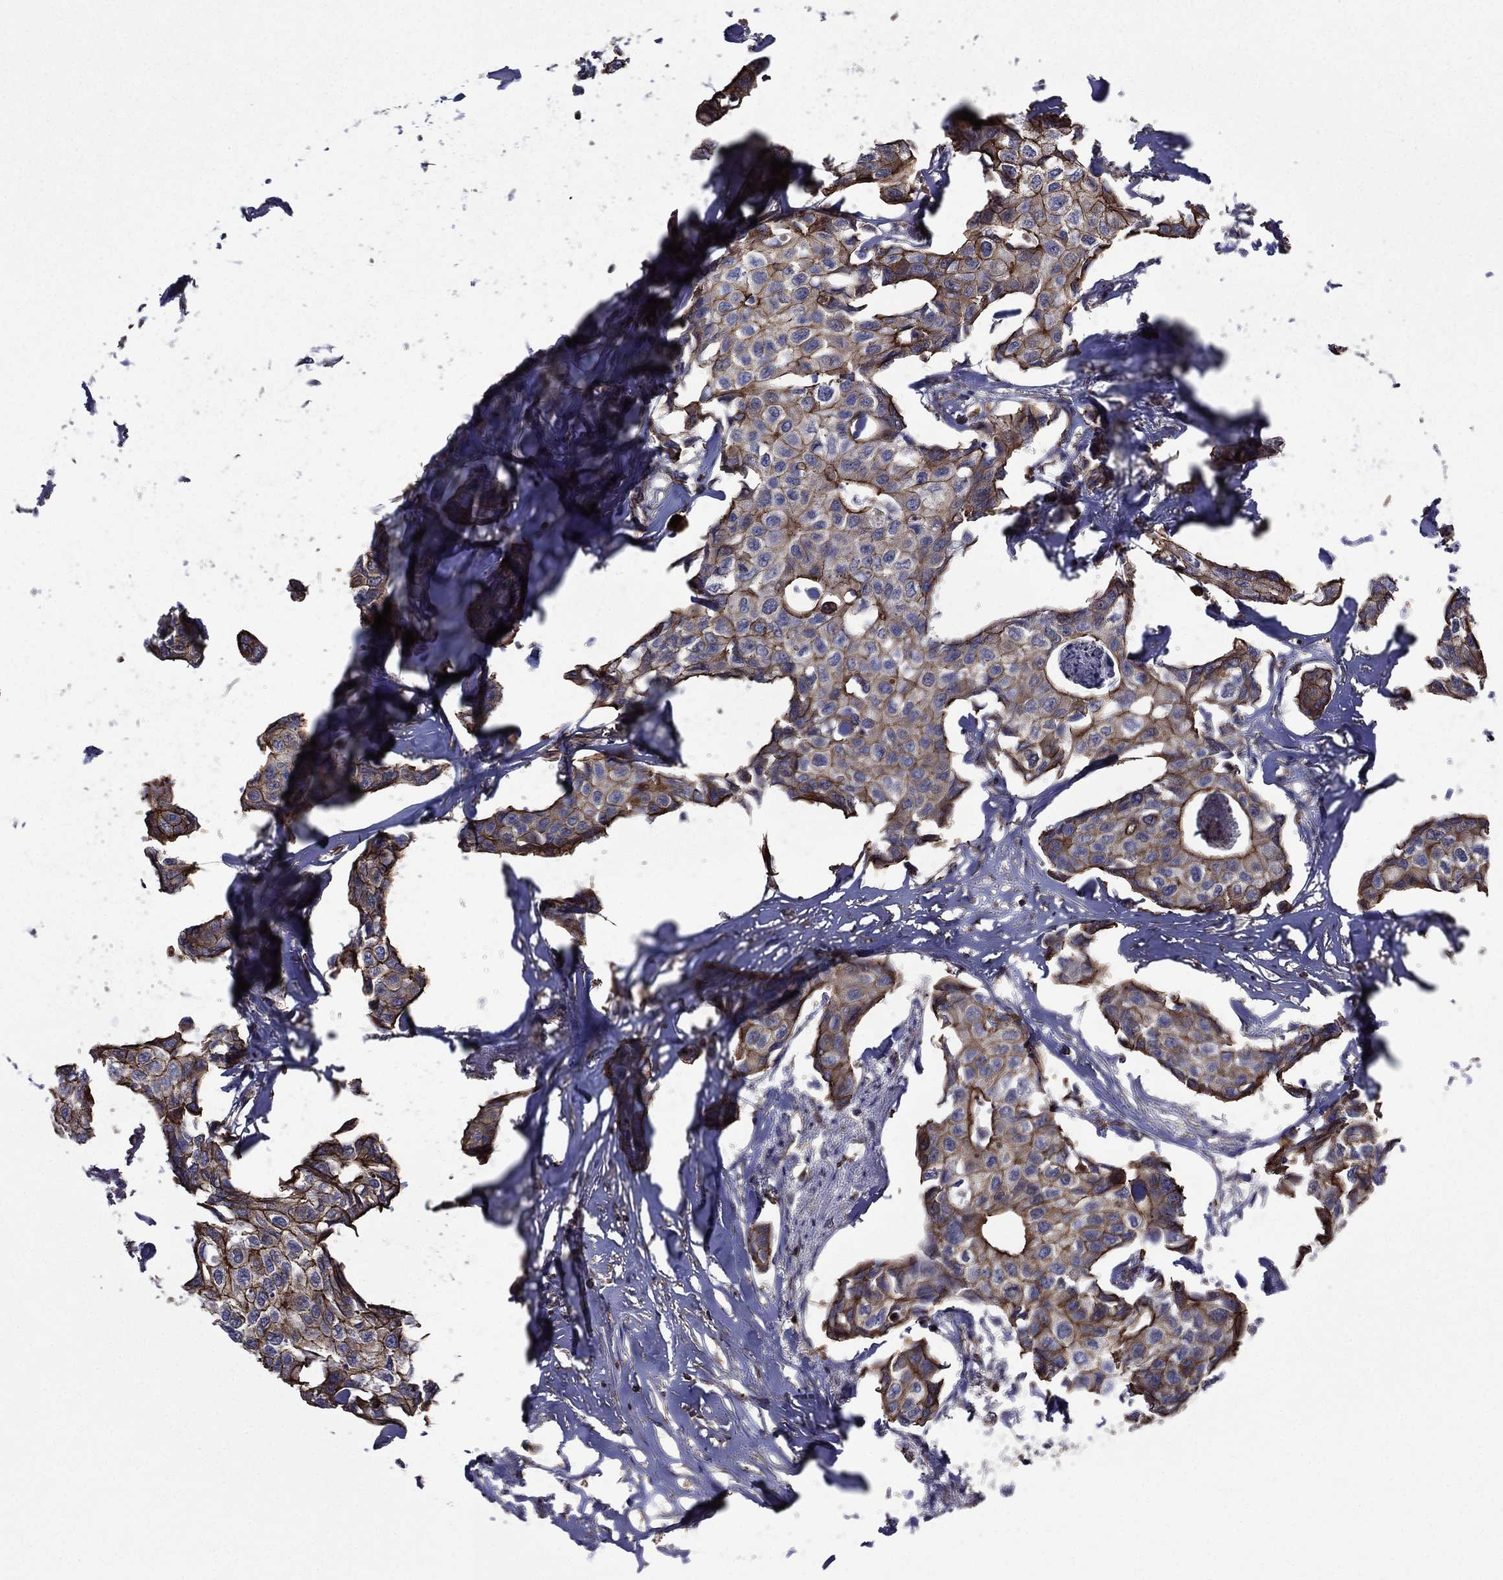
{"staining": {"intensity": "strong", "quantity": "25%-75%", "location": "cytoplasmic/membranous"}, "tissue": "breast cancer", "cell_type": "Tumor cells", "image_type": "cancer", "snomed": [{"axis": "morphology", "description": "Duct carcinoma"}, {"axis": "topography", "description": "Breast"}], "caption": "Immunohistochemistry image of breast intraductal carcinoma stained for a protein (brown), which shows high levels of strong cytoplasmic/membranous staining in about 25%-75% of tumor cells.", "gene": "PLPP3", "patient": {"sex": "female", "age": 80}}